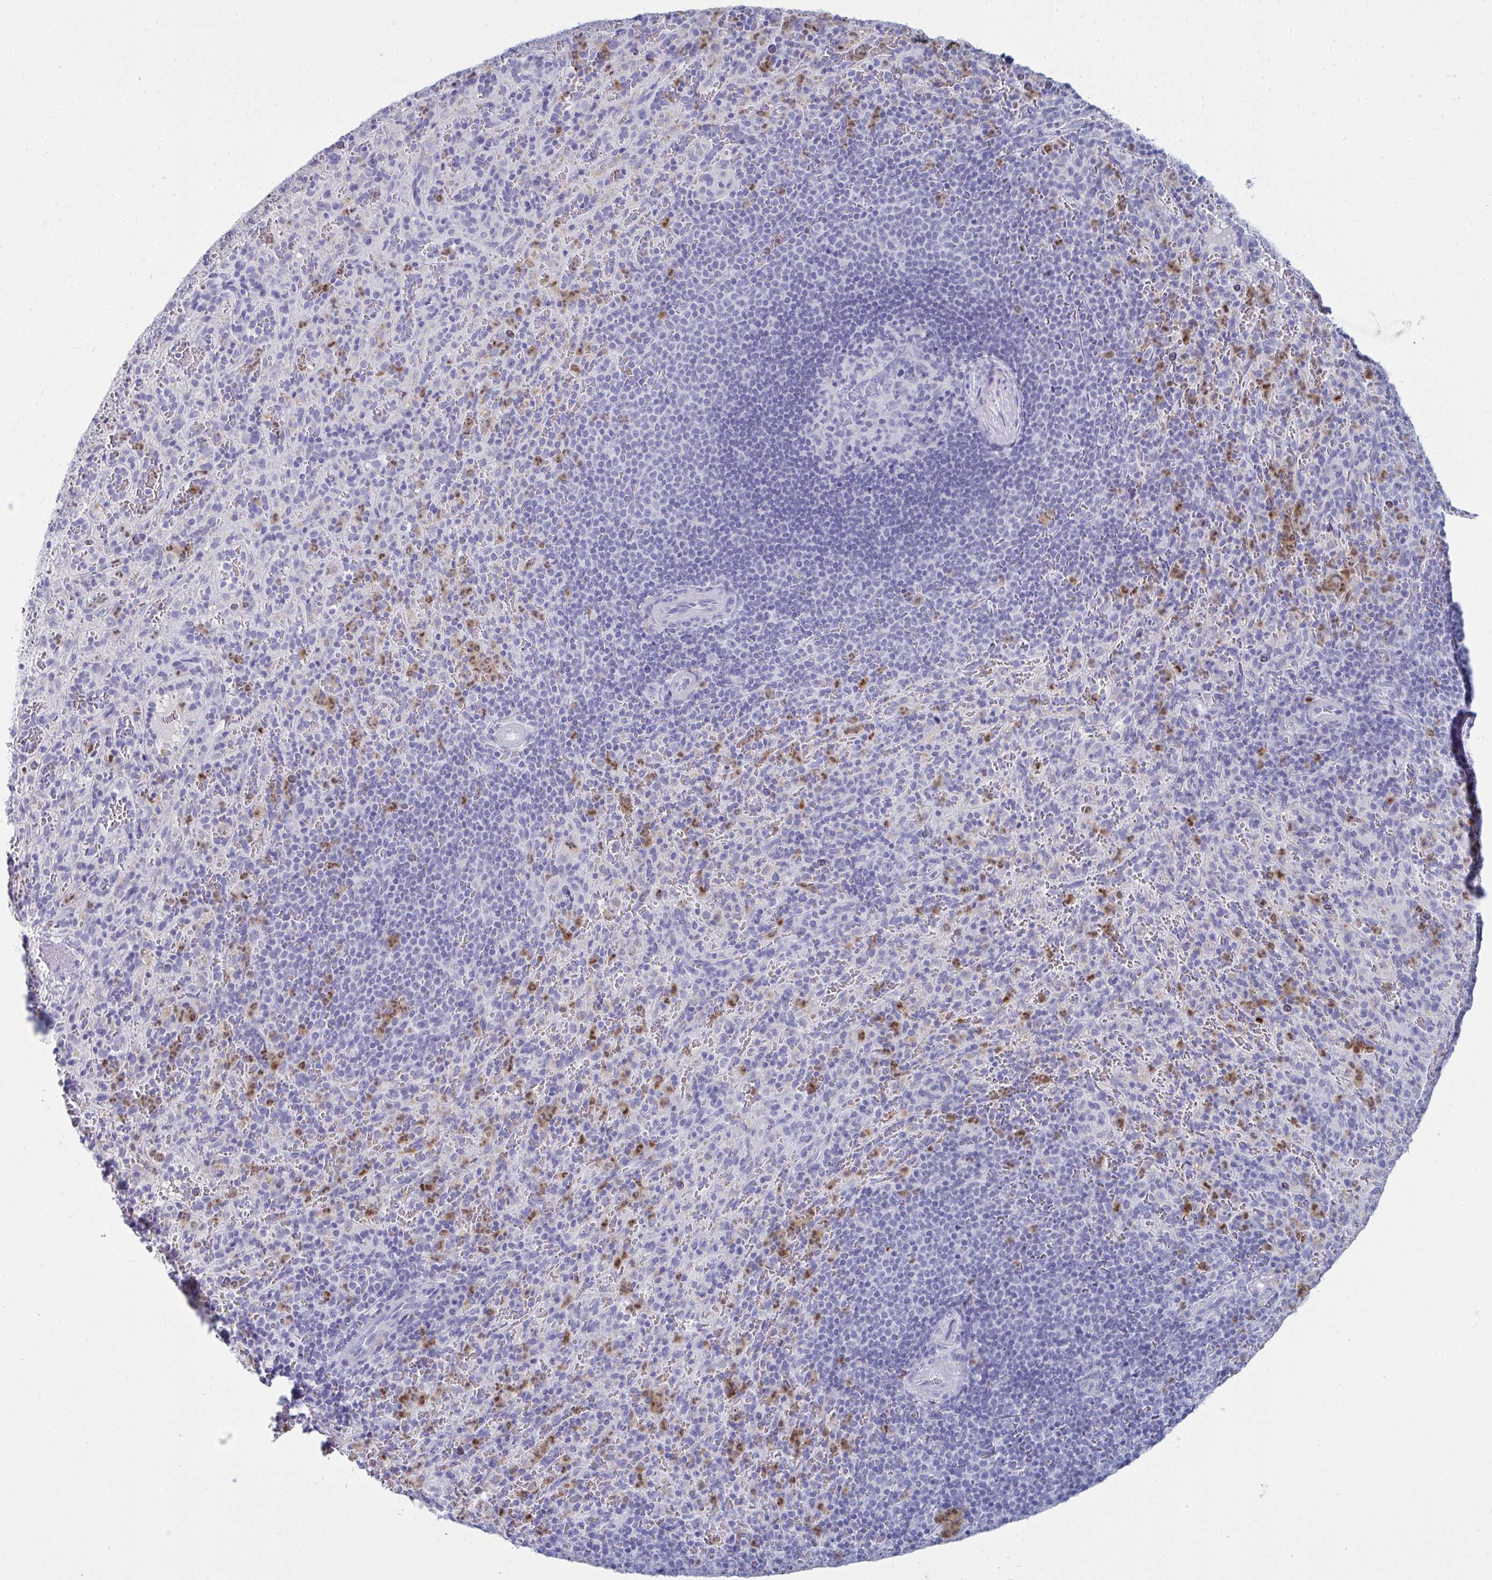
{"staining": {"intensity": "negative", "quantity": "none", "location": "none"}, "tissue": "spleen", "cell_type": "Cells in red pulp", "image_type": "normal", "snomed": [{"axis": "morphology", "description": "Normal tissue, NOS"}, {"axis": "topography", "description": "Spleen"}], "caption": "Immunohistochemistry image of normal spleen: human spleen stained with DAB (3,3'-diaminobenzidine) demonstrates no significant protein expression in cells in red pulp. Brightfield microscopy of immunohistochemistry stained with DAB (brown) and hematoxylin (blue), captured at high magnification.", "gene": "SERPINB10", "patient": {"sex": "male", "age": 57}}